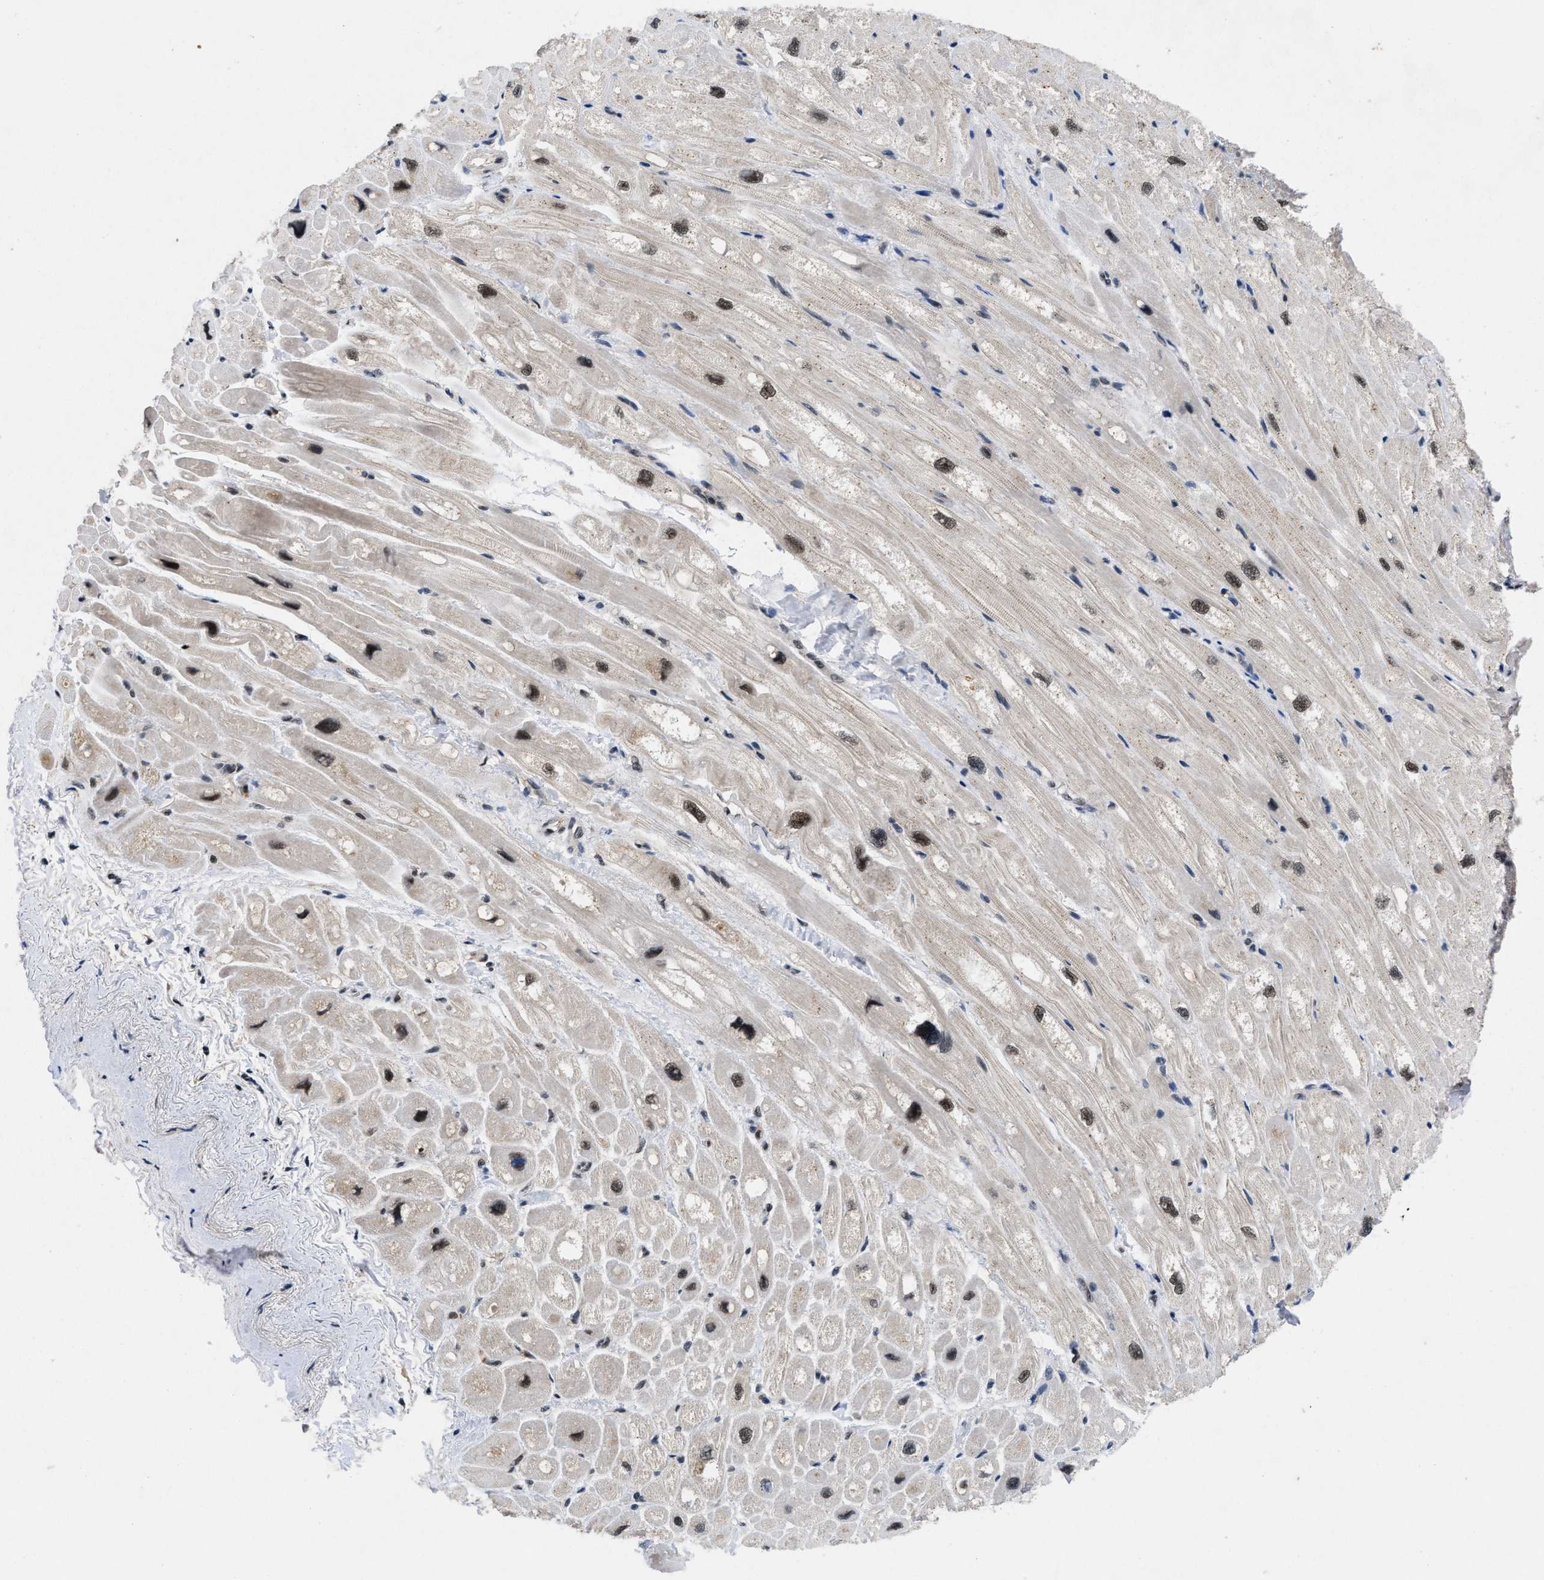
{"staining": {"intensity": "moderate", "quantity": "25%-75%", "location": "nuclear"}, "tissue": "heart muscle", "cell_type": "Cardiomyocytes", "image_type": "normal", "snomed": [{"axis": "morphology", "description": "Normal tissue, NOS"}, {"axis": "topography", "description": "Heart"}], "caption": "Immunohistochemical staining of normal human heart muscle exhibits moderate nuclear protein staining in approximately 25%-75% of cardiomyocytes.", "gene": "ZNF346", "patient": {"sex": "male", "age": 49}}